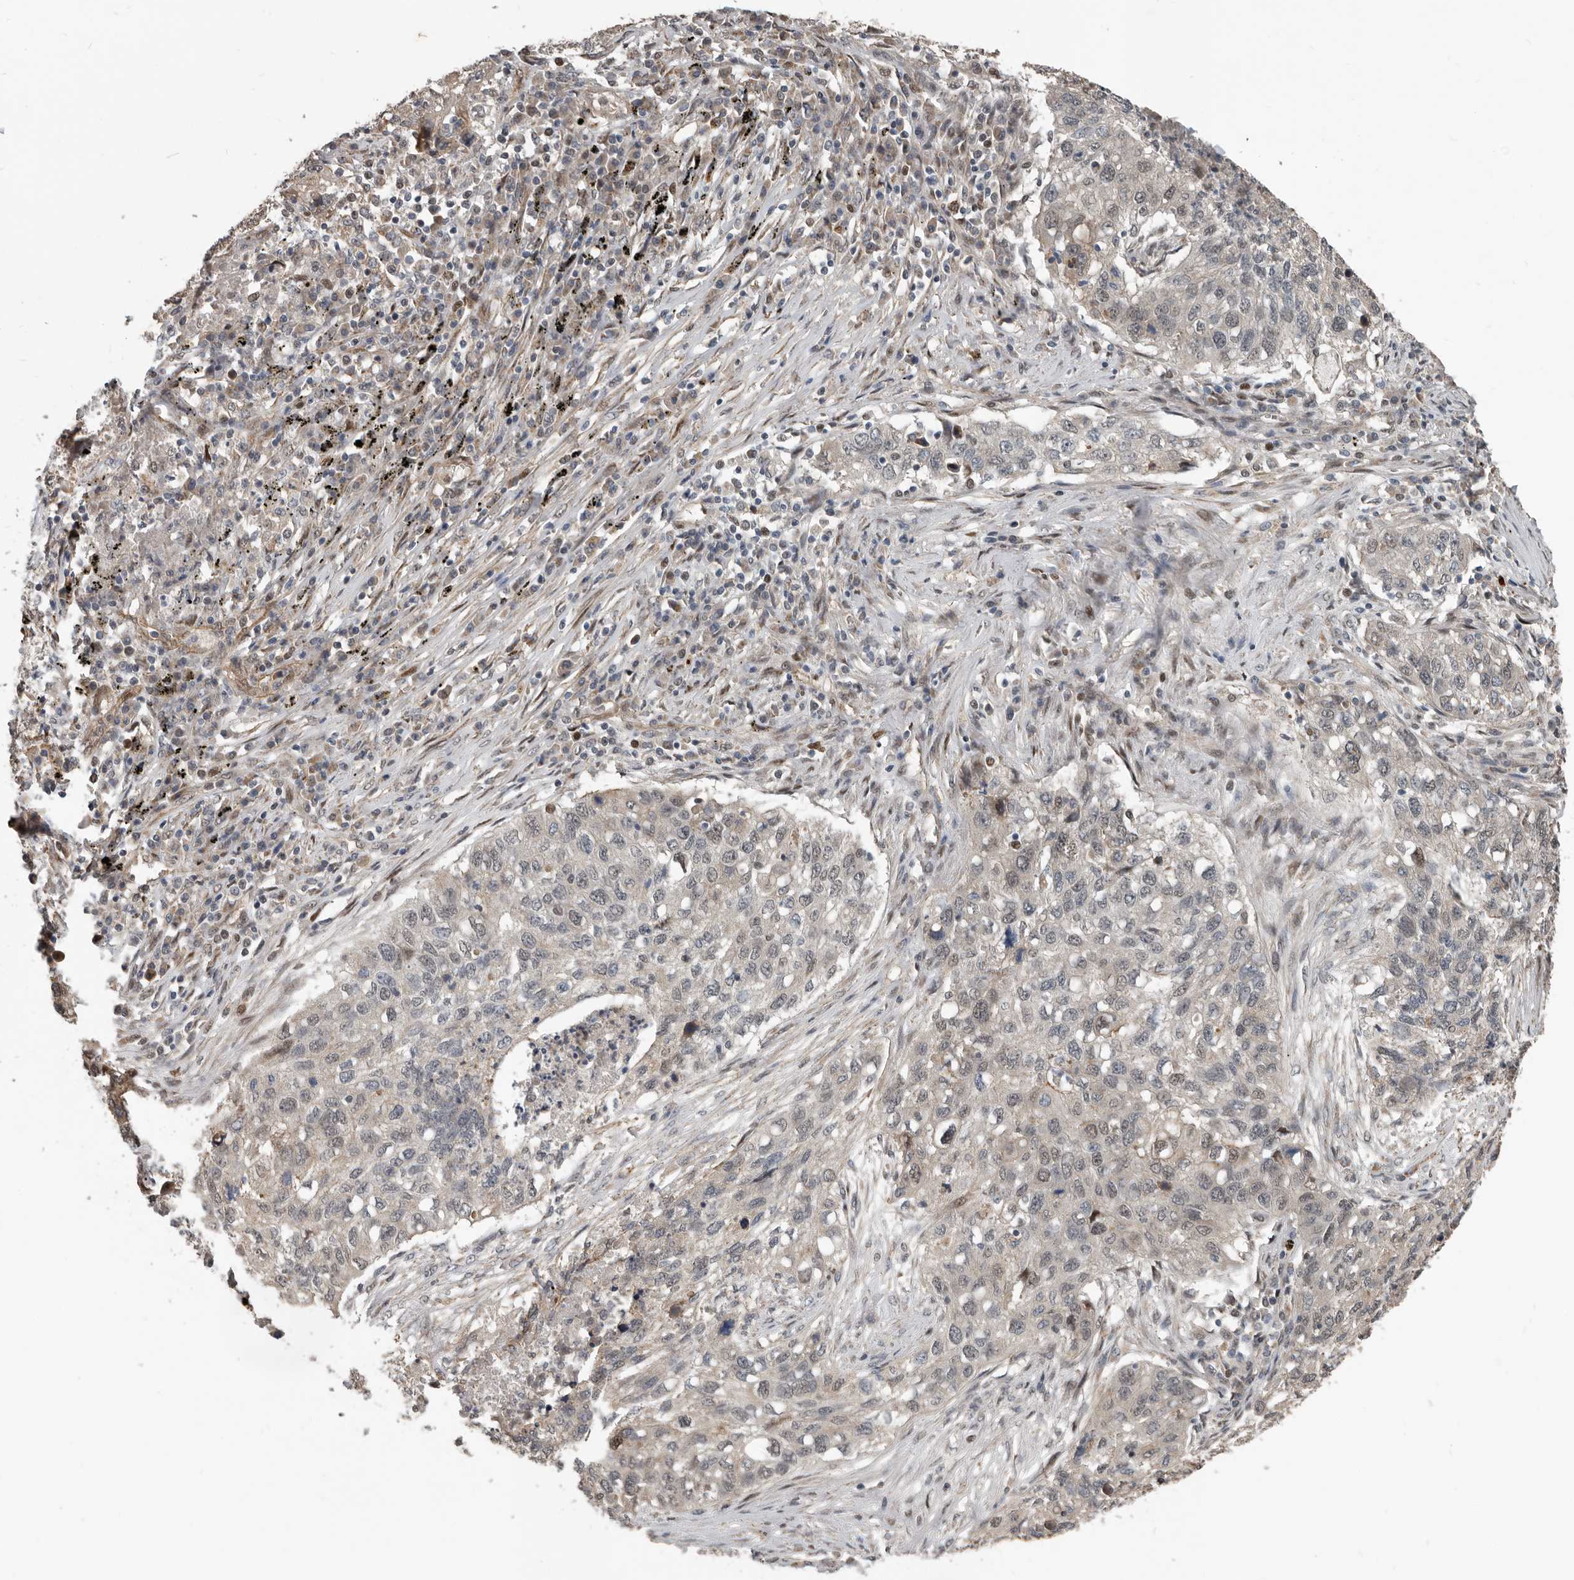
{"staining": {"intensity": "negative", "quantity": "none", "location": "none"}, "tissue": "lung cancer", "cell_type": "Tumor cells", "image_type": "cancer", "snomed": [{"axis": "morphology", "description": "Squamous cell carcinoma, NOS"}, {"axis": "topography", "description": "Lung"}], "caption": "This photomicrograph is of lung cancer (squamous cell carcinoma) stained with immunohistochemistry (IHC) to label a protein in brown with the nuclei are counter-stained blue. There is no staining in tumor cells.", "gene": "YOD1", "patient": {"sex": "female", "age": 63}}